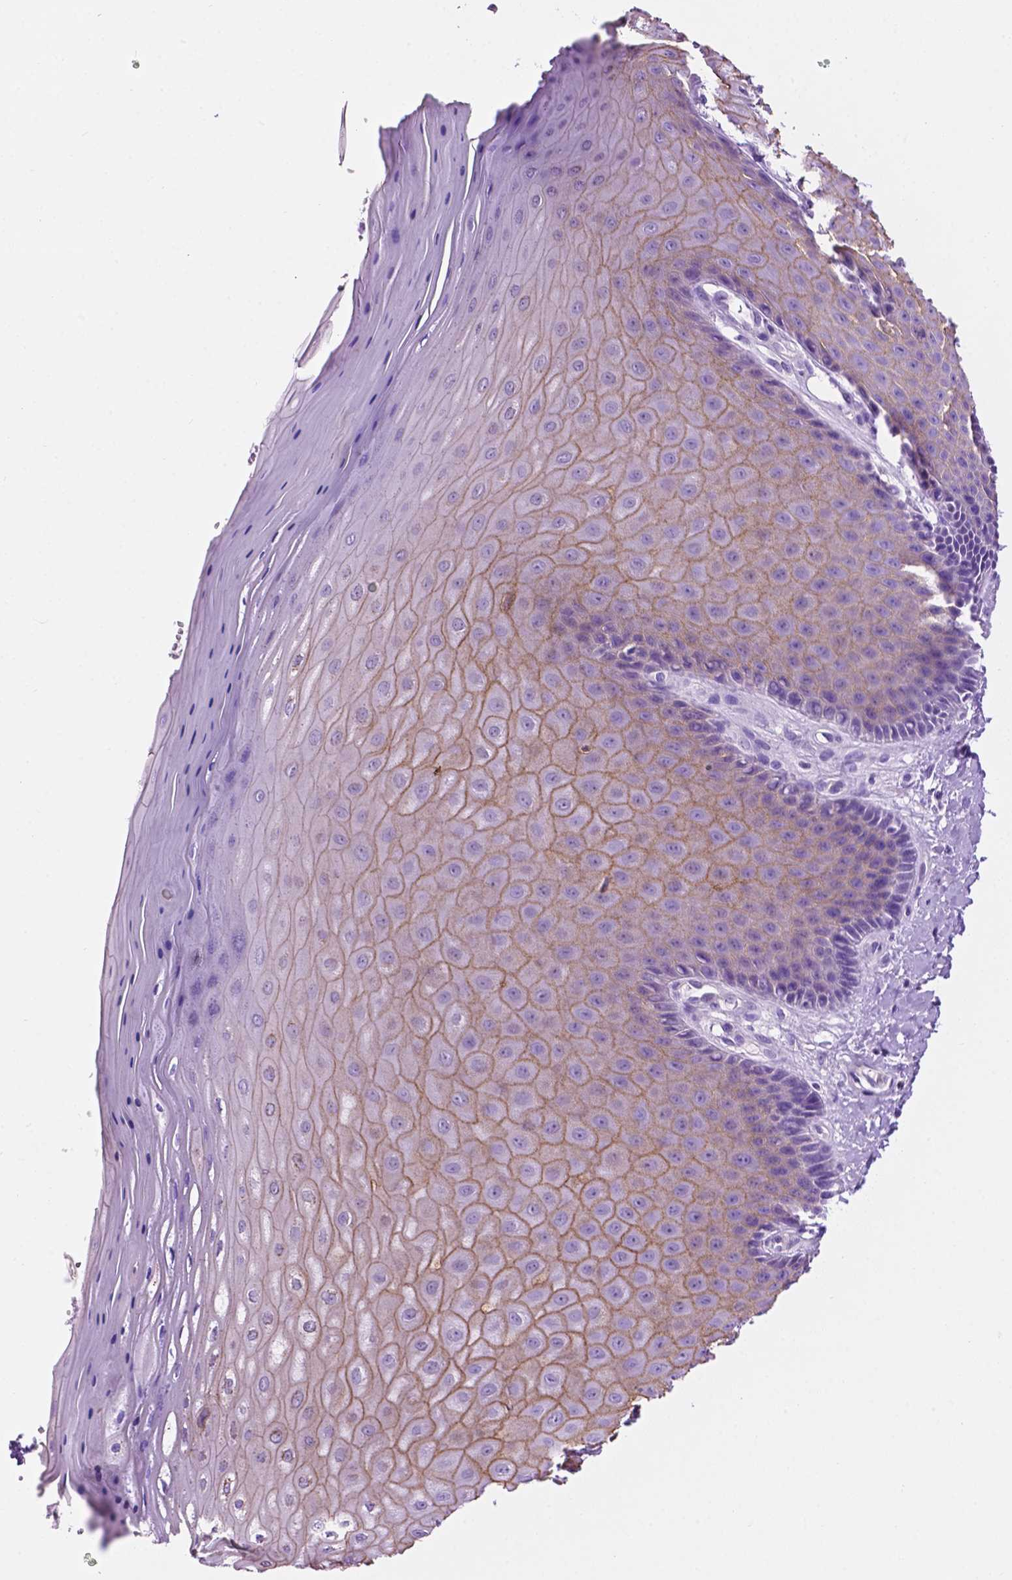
{"staining": {"intensity": "moderate", "quantity": "<25%", "location": "cytoplasmic/membranous"}, "tissue": "vagina", "cell_type": "Squamous epithelial cells", "image_type": "normal", "snomed": [{"axis": "morphology", "description": "Normal tissue, NOS"}, {"axis": "topography", "description": "Vagina"}], "caption": "Protein expression by immunohistochemistry demonstrates moderate cytoplasmic/membranous expression in approximately <25% of squamous epithelial cells in normal vagina.", "gene": "TACSTD2", "patient": {"sex": "female", "age": 83}}